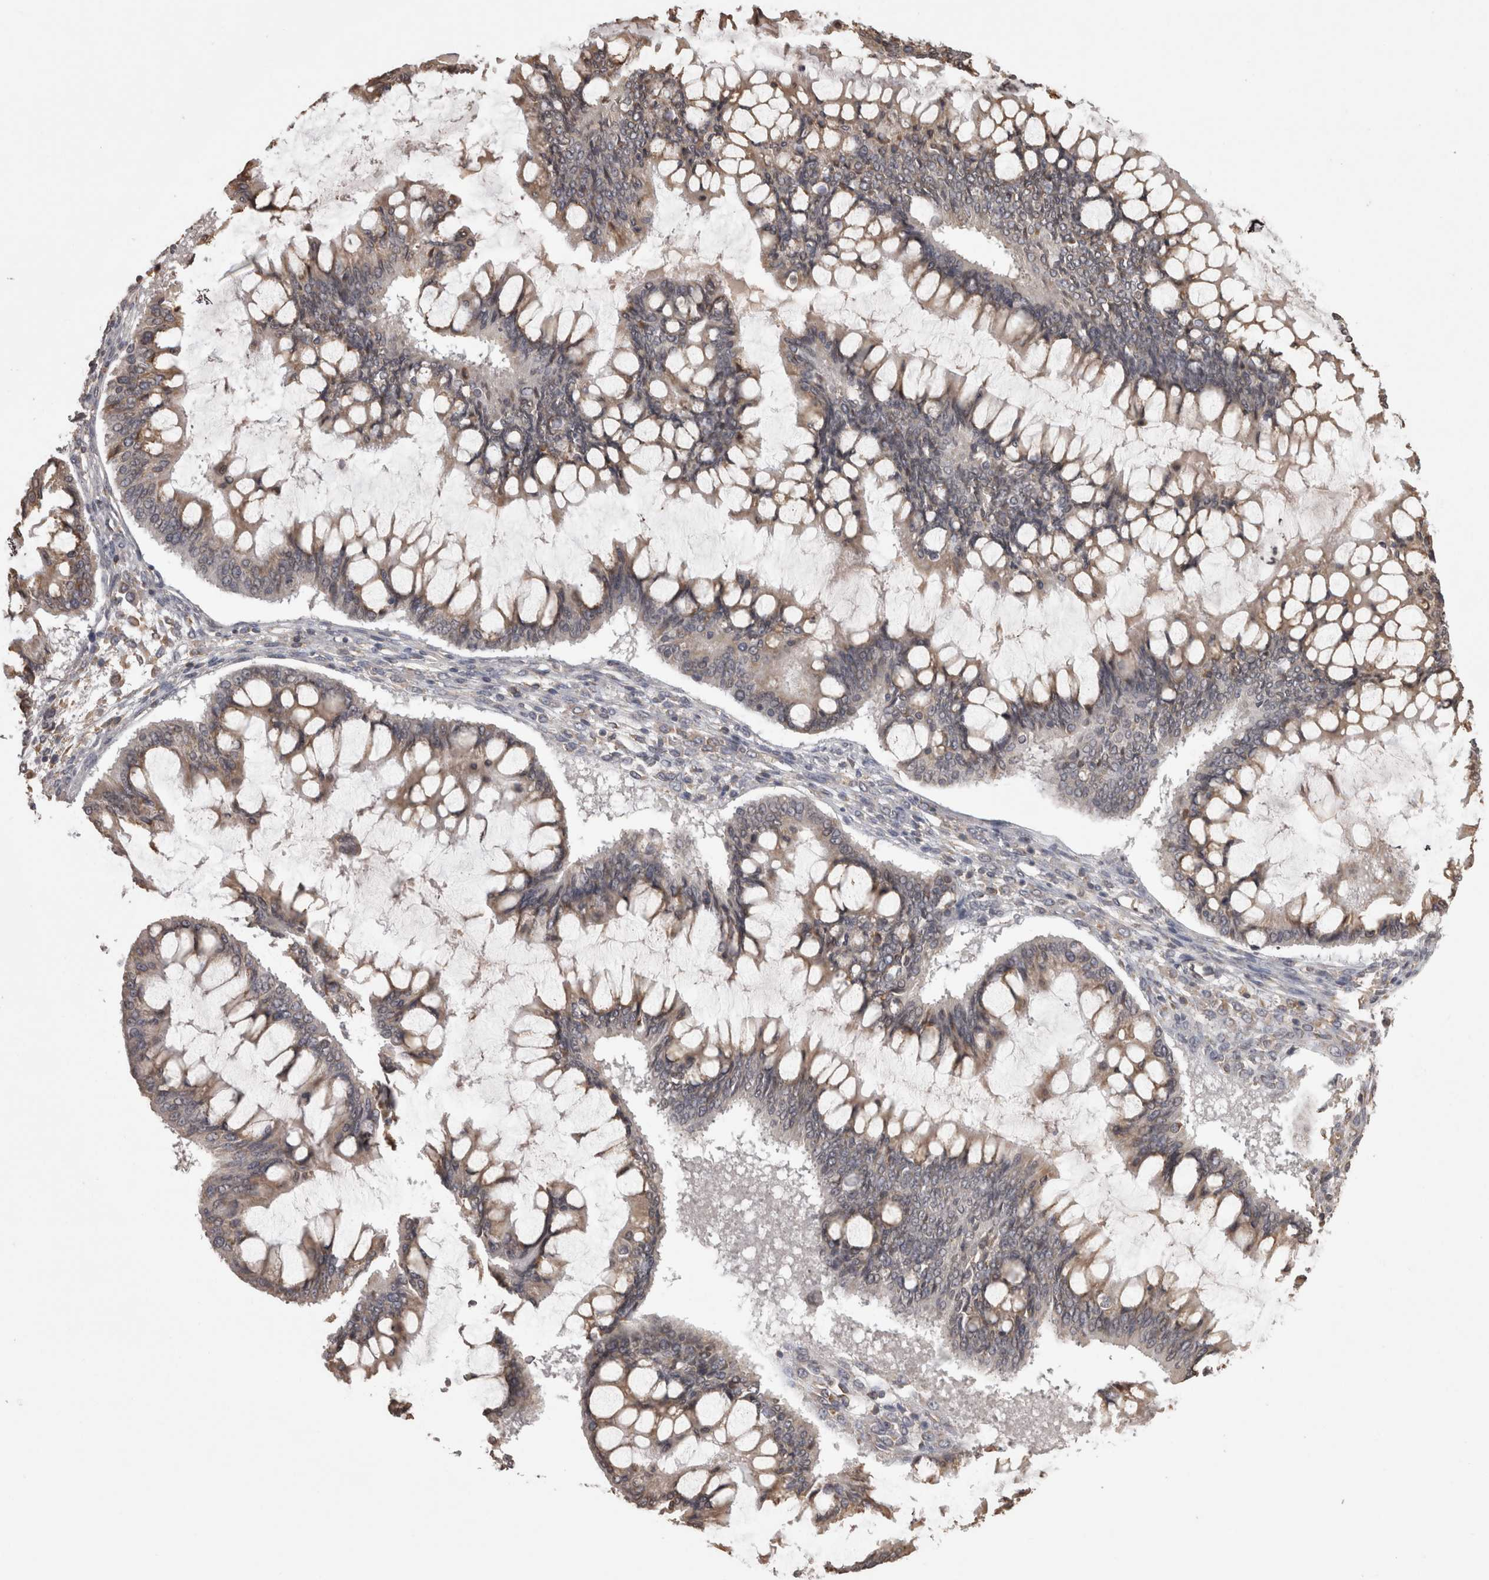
{"staining": {"intensity": "weak", "quantity": ">75%", "location": "cytoplasmic/membranous"}, "tissue": "ovarian cancer", "cell_type": "Tumor cells", "image_type": "cancer", "snomed": [{"axis": "morphology", "description": "Cystadenocarcinoma, mucinous, NOS"}, {"axis": "topography", "description": "Ovary"}], "caption": "This is an image of immunohistochemistry staining of ovarian cancer (mucinous cystadenocarcinoma), which shows weak expression in the cytoplasmic/membranous of tumor cells.", "gene": "PON2", "patient": {"sex": "female", "age": 73}}